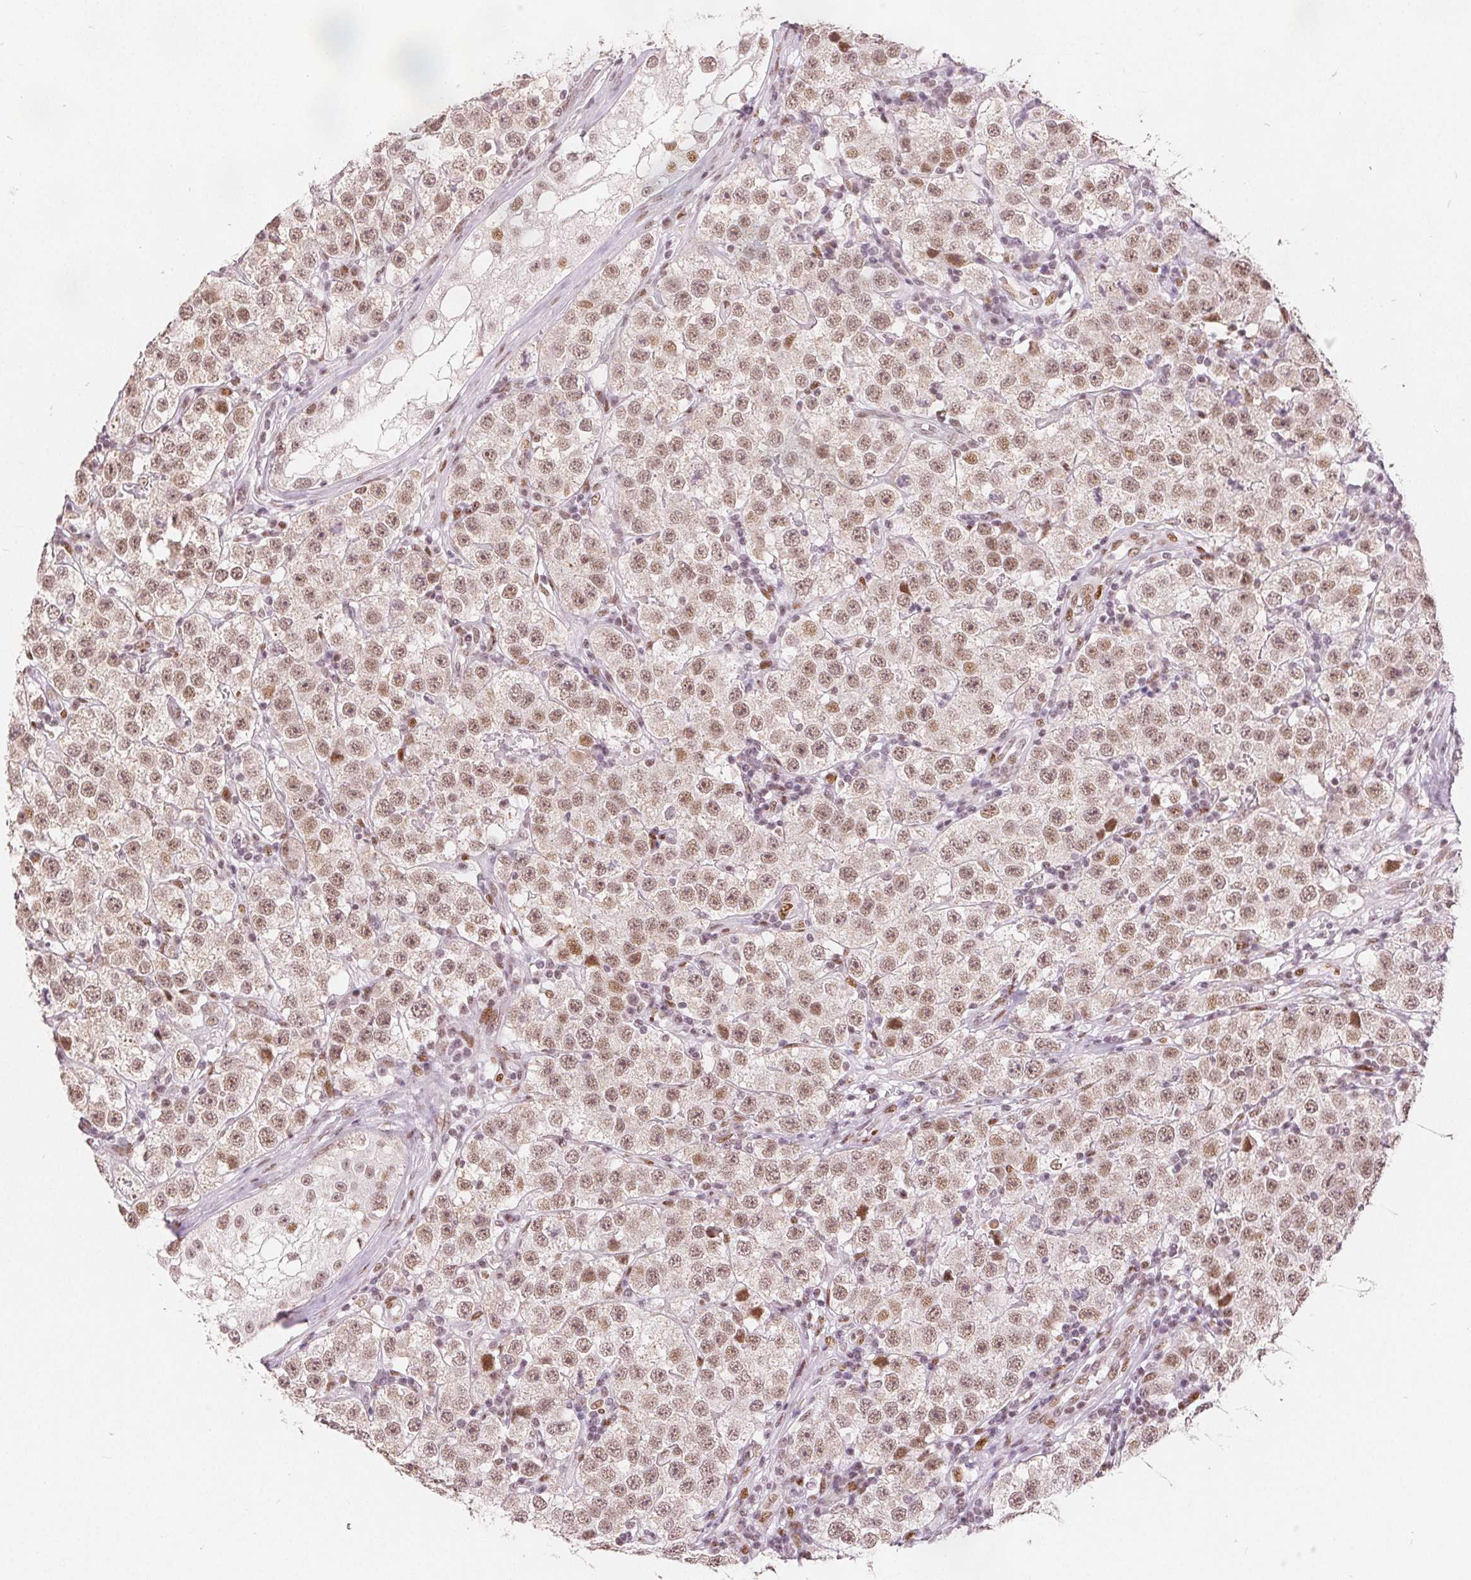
{"staining": {"intensity": "moderate", "quantity": ">75%", "location": "nuclear"}, "tissue": "testis cancer", "cell_type": "Tumor cells", "image_type": "cancer", "snomed": [{"axis": "morphology", "description": "Seminoma, NOS"}, {"axis": "topography", "description": "Testis"}], "caption": "About >75% of tumor cells in testis cancer (seminoma) show moderate nuclear protein positivity as visualized by brown immunohistochemical staining.", "gene": "ZNF703", "patient": {"sex": "male", "age": 34}}